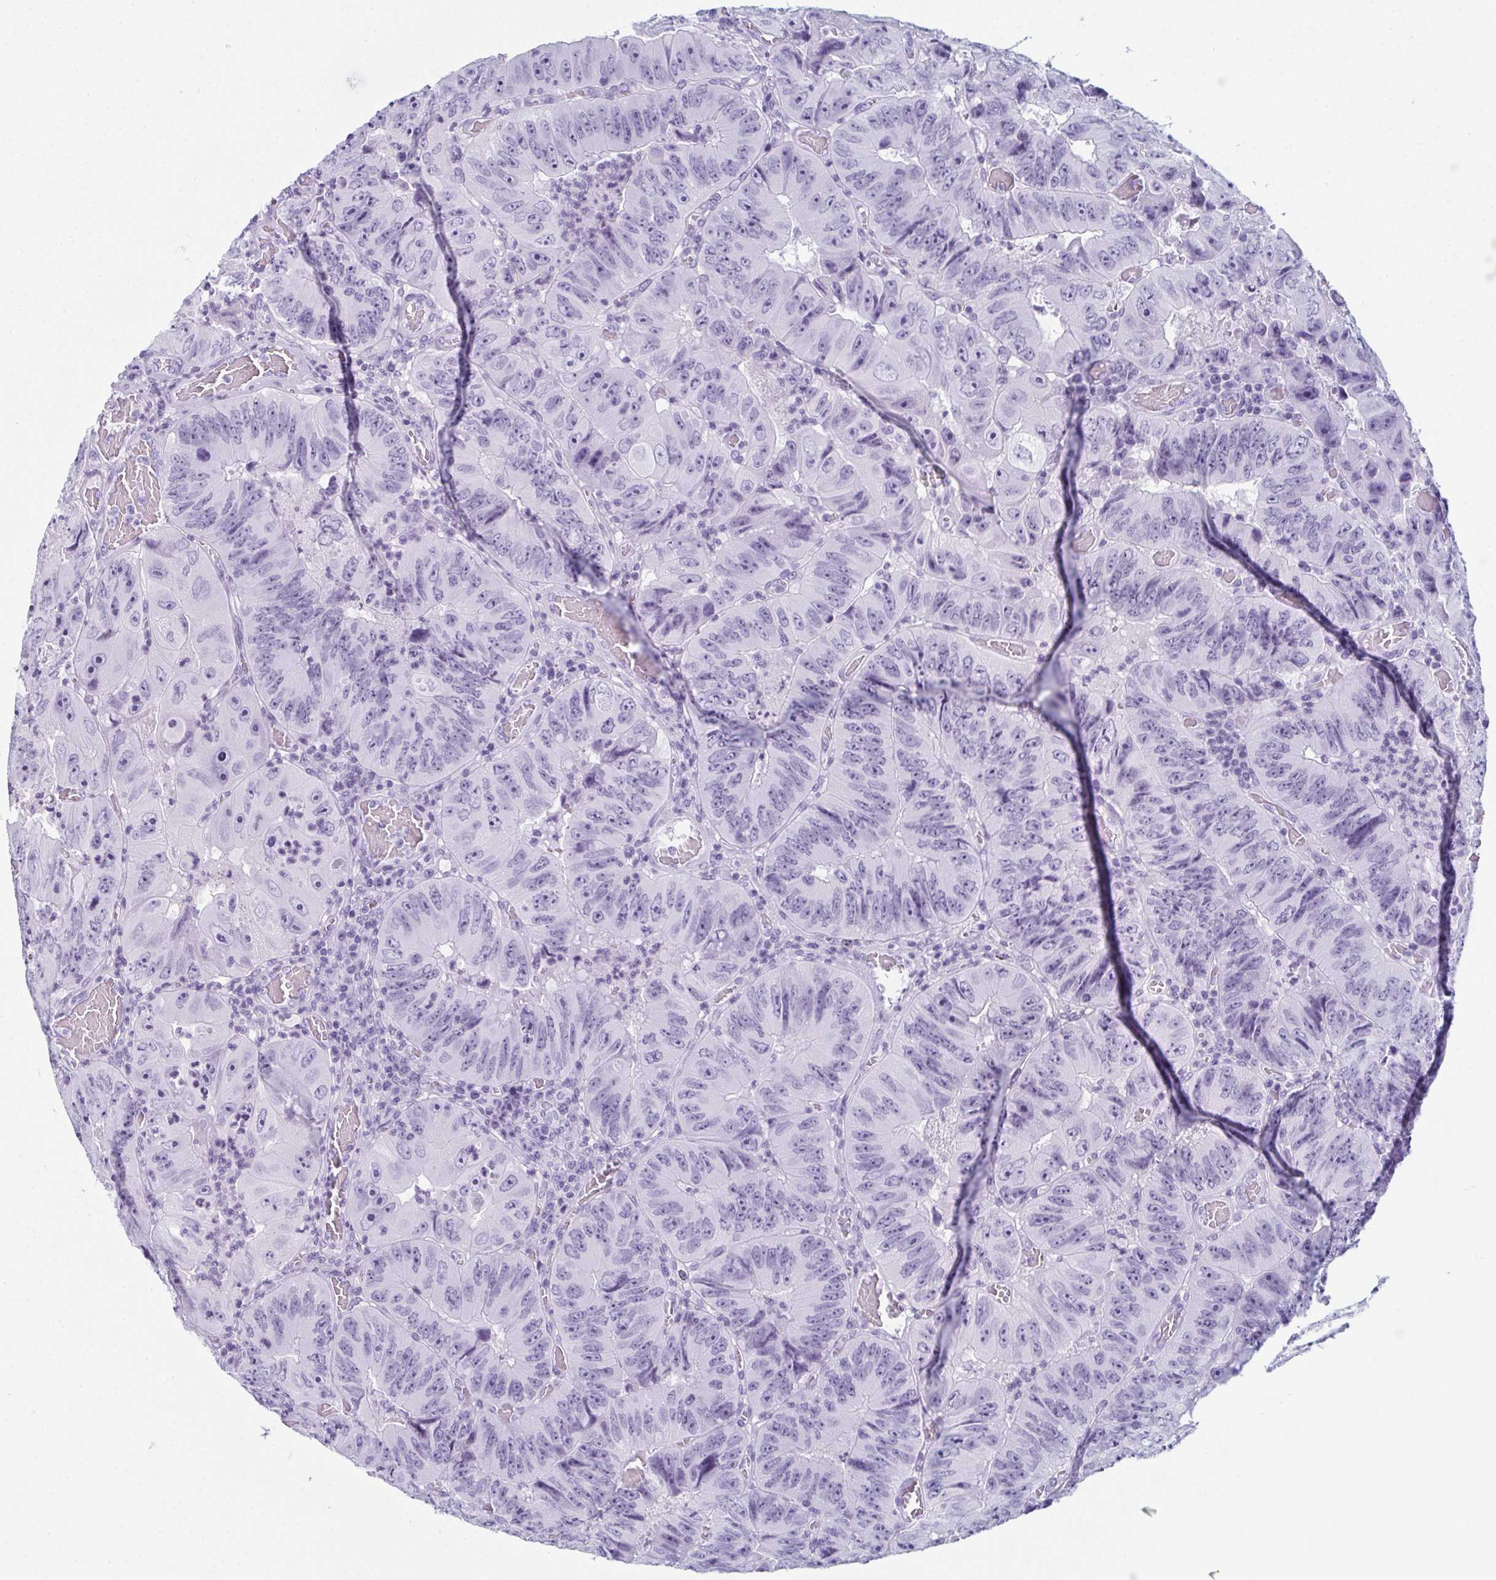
{"staining": {"intensity": "negative", "quantity": "none", "location": "none"}, "tissue": "colorectal cancer", "cell_type": "Tumor cells", "image_type": "cancer", "snomed": [{"axis": "morphology", "description": "Adenocarcinoma, NOS"}, {"axis": "topography", "description": "Colon"}], "caption": "This is an immunohistochemistry (IHC) histopathology image of adenocarcinoma (colorectal). There is no expression in tumor cells.", "gene": "ENKUR", "patient": {"sex": "female", "age": 84}}